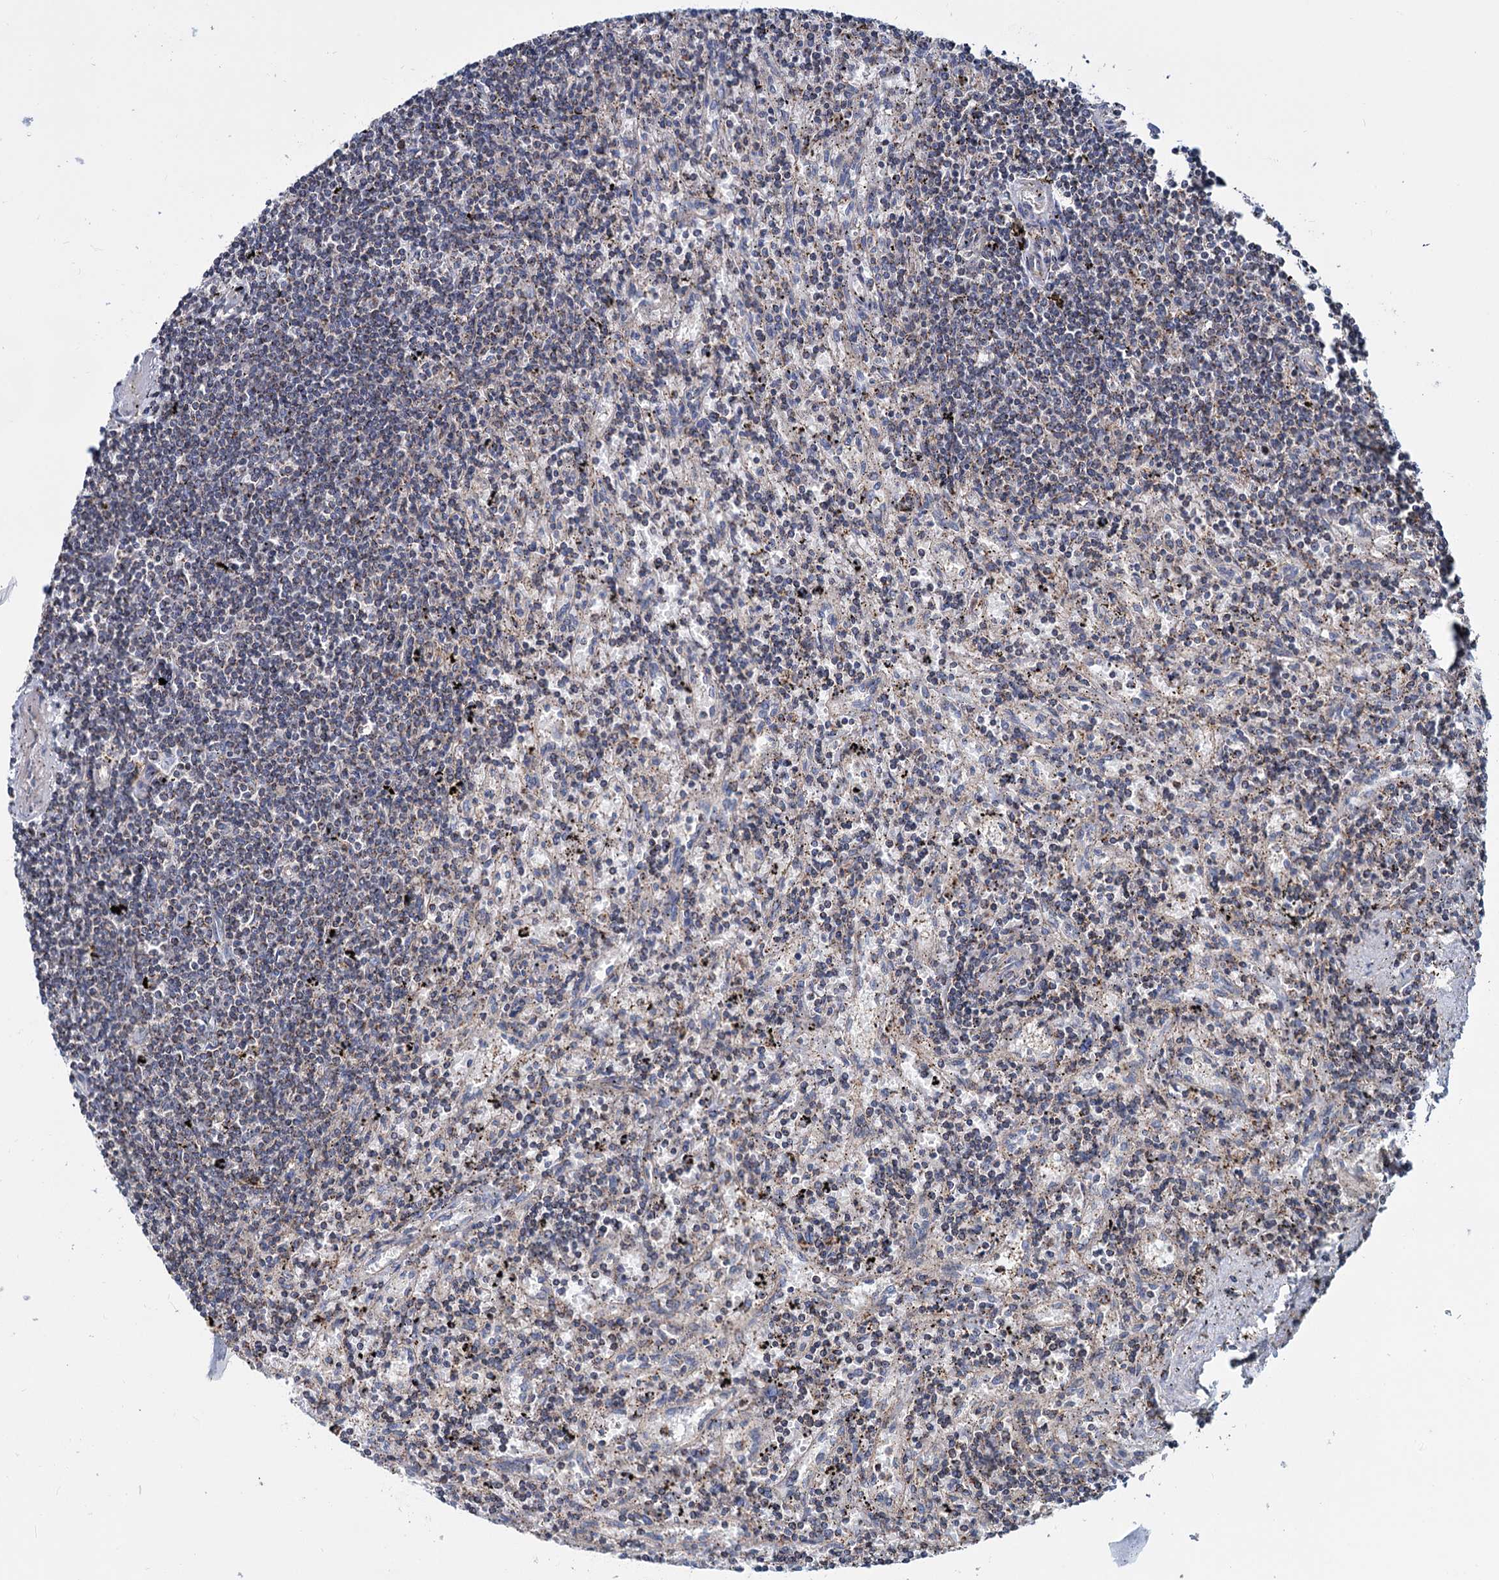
{"staining": {"intensity": "negative", "quantity": "none", "location": "none"}, "tissue": "lymphoma", "cell_type": "Tumor cells", "image_type": "cancer", "snomed": [{"axis": "morphology", "description": "Malignant lymphoma, non-Hodgkin's type, Low grade"}, {"axis": "topography", "description": "Spleen"}], "caption": "Protein analysis of malignant lymphoma, non-Hodgkin's type (low-grade) reveals no significant expression in tumor cells.", "gene": "PSEN1", "patient": {"sex": "male", "age": 76}}